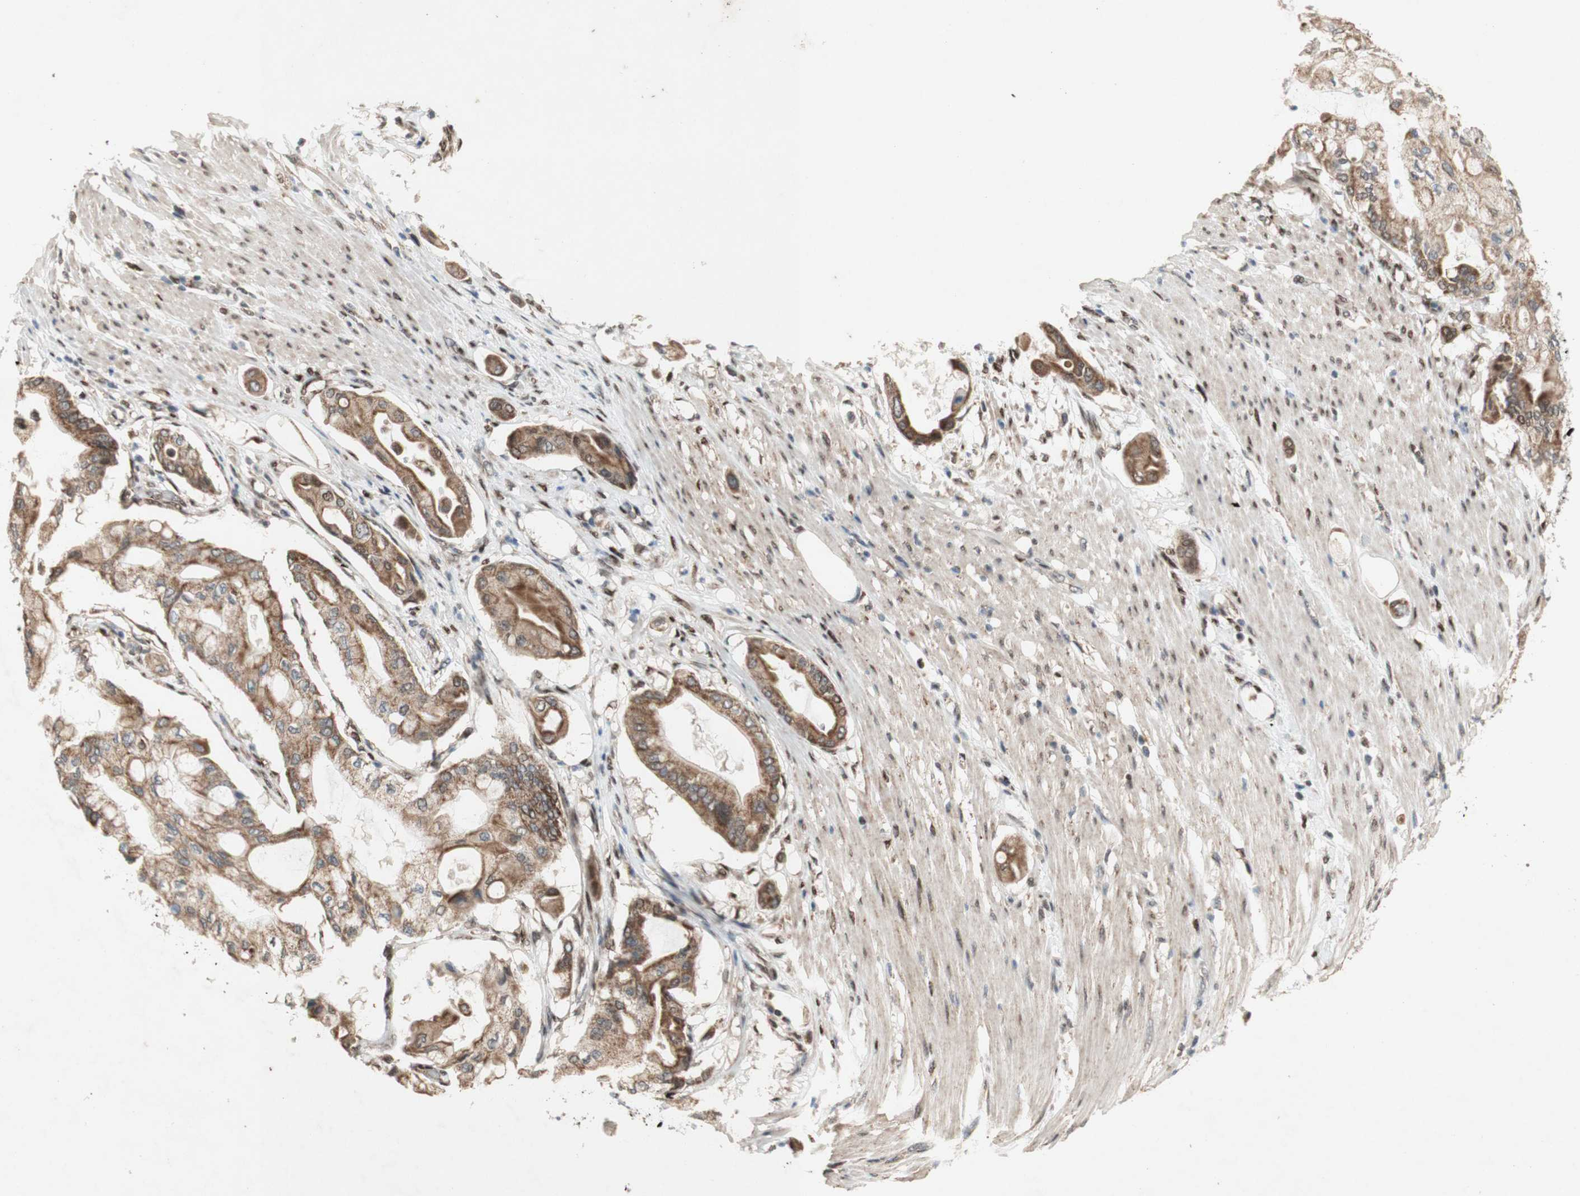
{"staining": {"intensity": "moderate", "quantity": "25%-75%", "location": "cytoplasmic/membranous"}, "tissue": "pancreatic cancer", "cell_type": "Tumor cells", "image_type": "cancer", "snomed": [{"axis": "morphology", "description": "Adenocarcinoma, NOS"}, {"axis": "morphology", "description": "Adenocarcinoma, metastatic, NOS"}, {"axis": "topography", "description": "Lymph node"}, {"axis": "topography", "description": "Pancreas"}, {"axis": "topography", "description": "Duodenum"}], "caption": "Pancreatic metastatic adenocarcinoma stained with DAB (3,3'-diaminobenzidine) IHC displays medium levels of moderate cytoplasmic/membranous positivity in about 25%-75% of tumor cells.", "gene": "DNMT3A", "patient": {"sex": "female", "age": 64}}